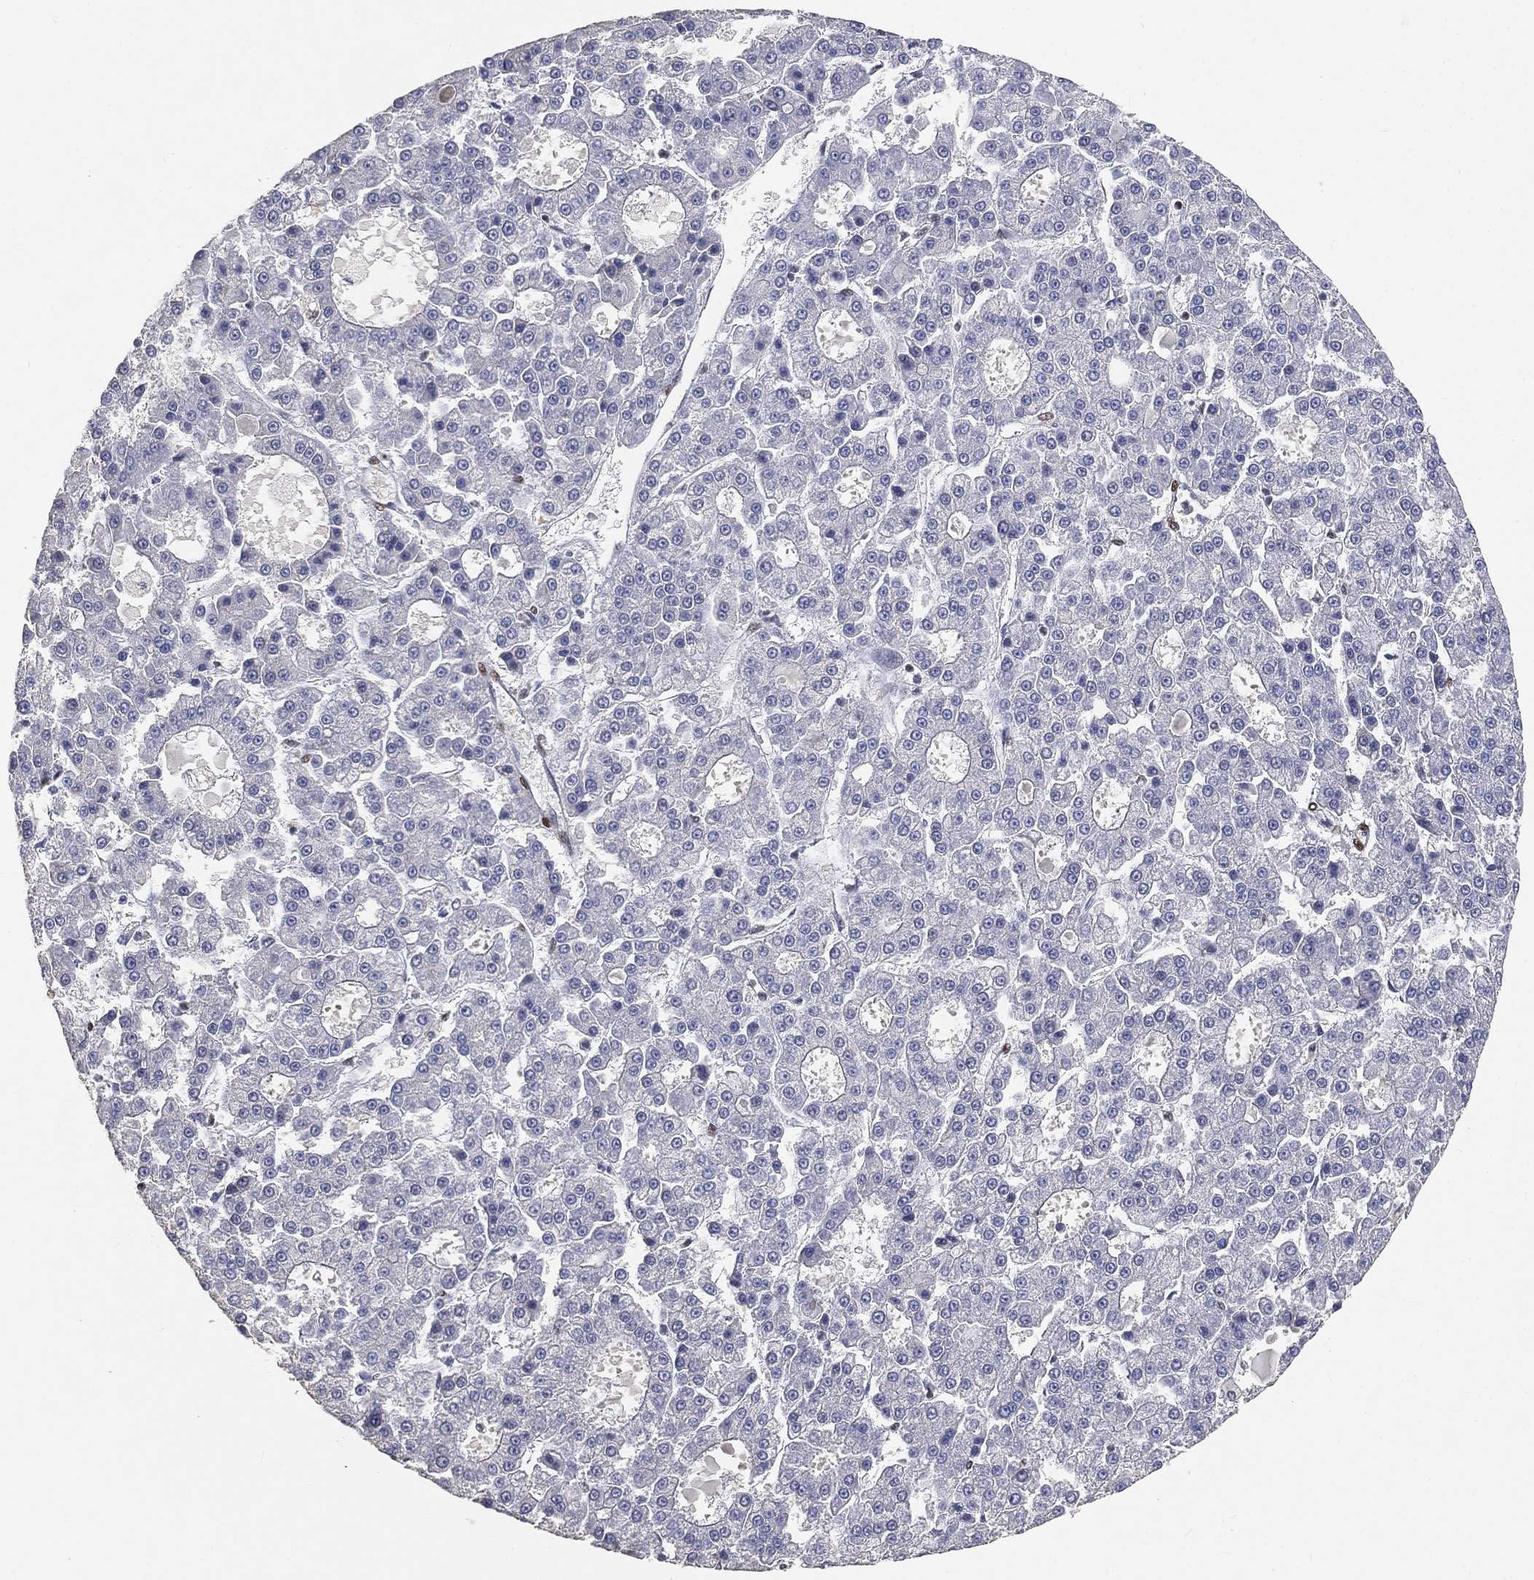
{"staining": {"intensity": "negative", "quantity": "none", "location": "none"}, "tissue": "liver cancer", "cell_type": "Tumor cells", "image_type": "cancer", "snomed": [{"axis": "morphology", "description": "Carcinoma, Hepatocellular, NOS"}, {"axis": "topography", "description": "Liver"}], "caption": "High magnification brightfield microscopy of liver cancer (hepatocellular carcinoma) stained with DAB (3,3'-diaminobenzidine) (brown) and counterstained with hematoxylin (blue): tumor cells show no significant staining. (Immunohistochemistry (ihc), brightfield microscopy, high magnification).", "gene": "CRTC3", "patient": {"sex": "male", "age": 70}}